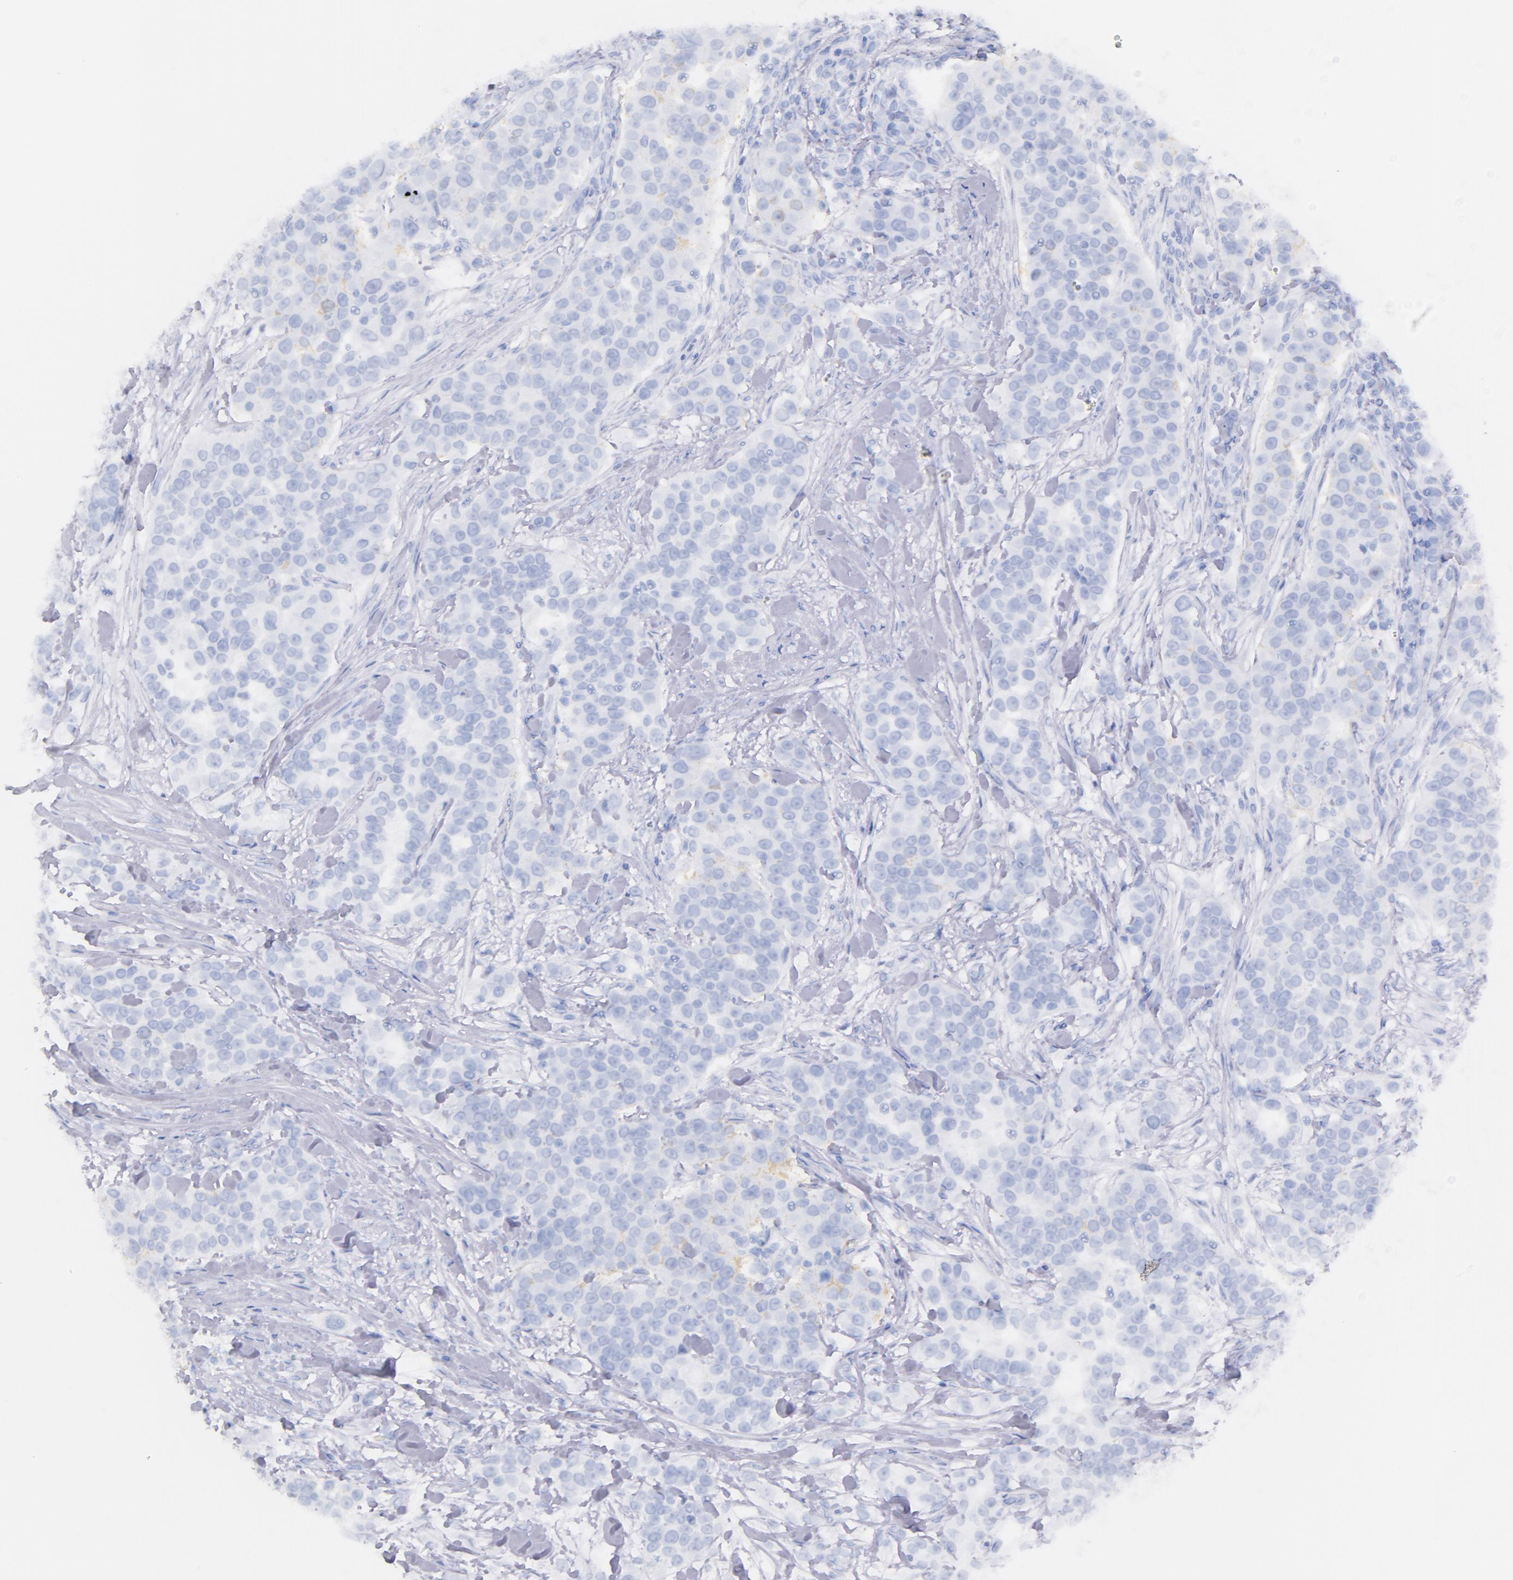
{"staining": {"intensity": "negative", "quantity": "none", "location": "none"}, "tissue": "urothelial cancer", "cell_type": "Tumor cells", "image_type": "cancer", "snomed": [{"axis": "morphology", "description": "Urothelial carcinoma, High grade"}, {"axis": "topography", "description": "Urinary bladder"}], "caption": "Urothelial cancer stained for a protein using immunohistochemistry reveals no positivity tumor cells.", "gene": "CD44", "patient": {"sex": "female", "age": 80}}